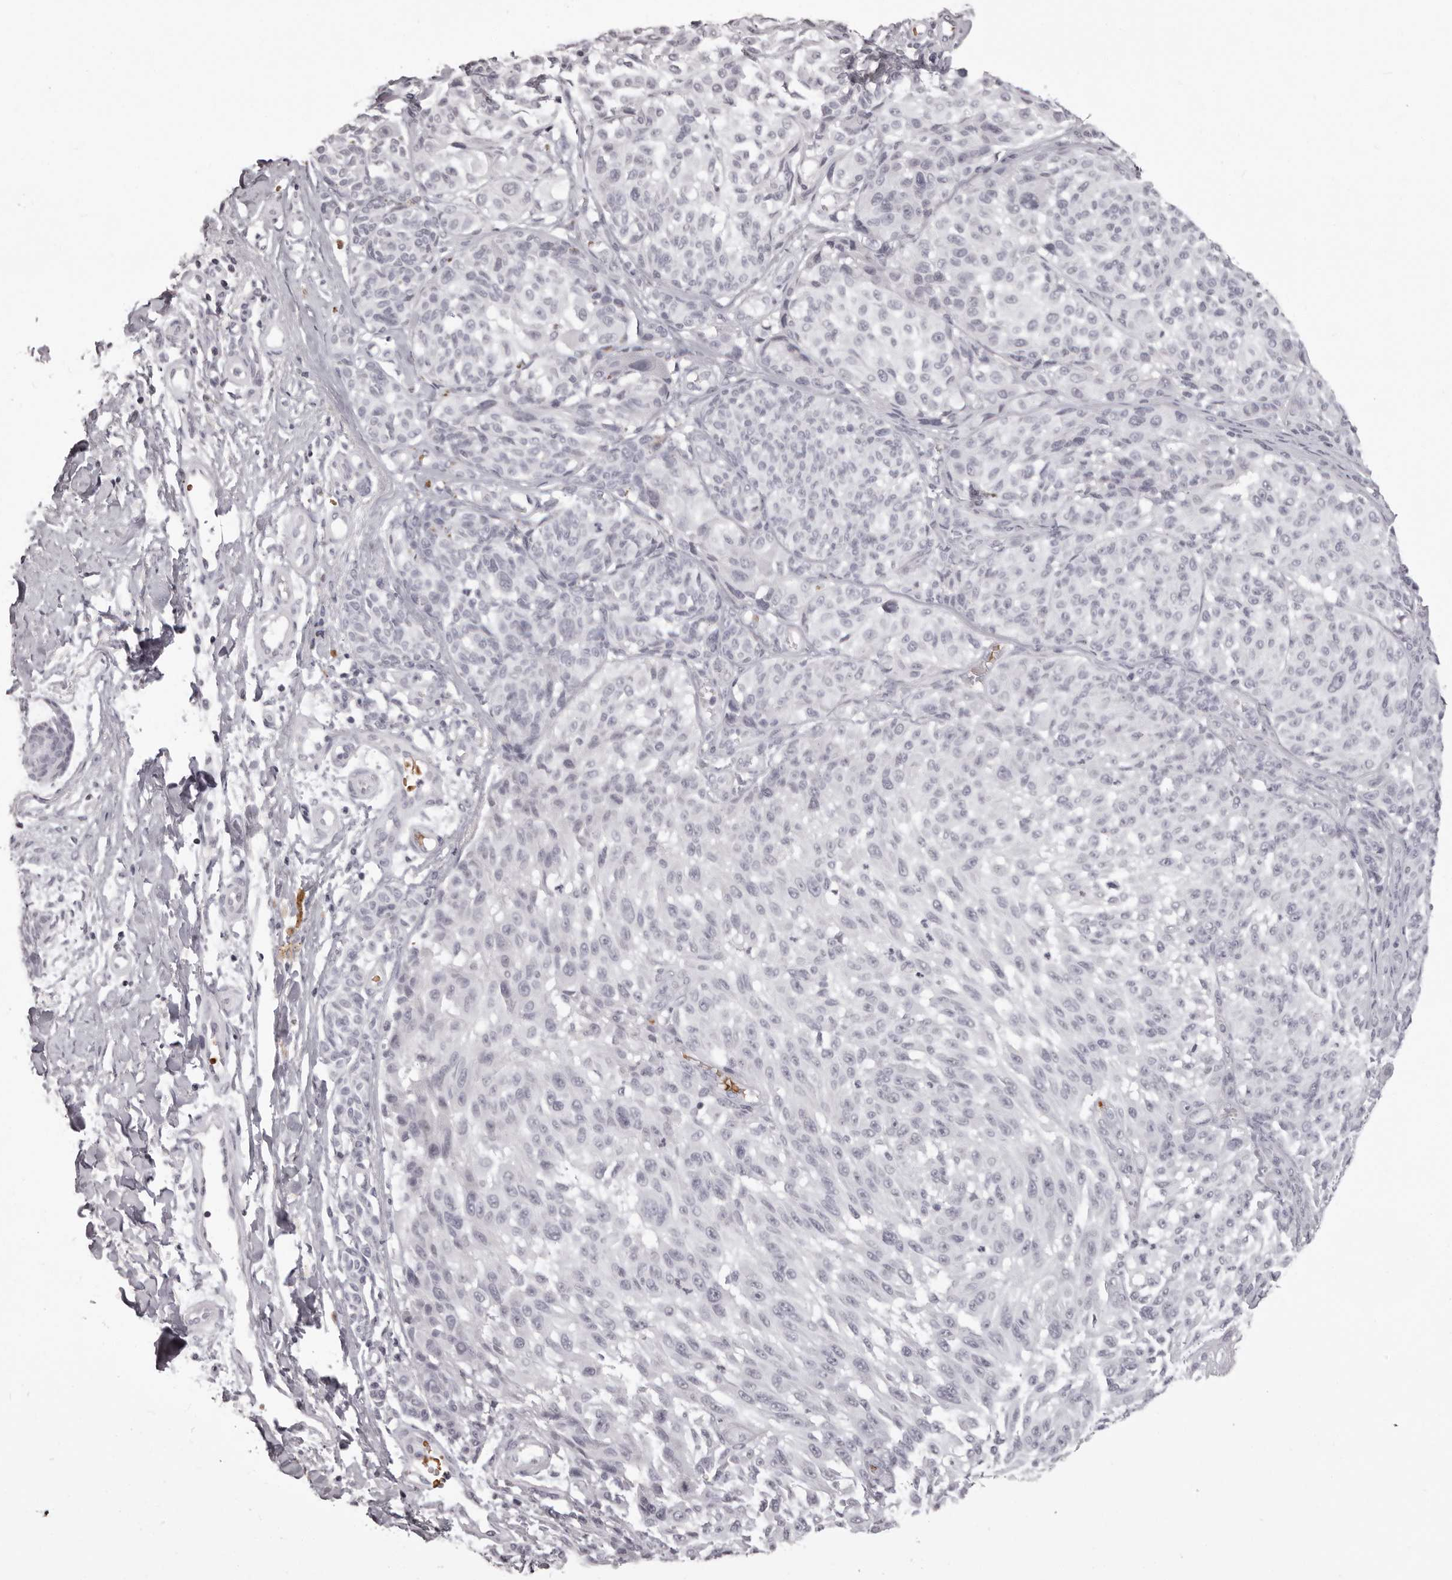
{"staining": {"intensity": "negative", "quantity": "none", "location": "none"}, "tissue": "melanoma", "cell_type": "Tumor cells", "image_type": "cancer", "snomed": [{"axis": "morphology", "description": "Malignant melanoma, NOS"}, {"axis": "topography", "description": "Skin"}], "caption": "Immunohistochemistry of malignant melanoma reveals no staining in tumor cells.", "gene": "C8orf74", "patient": {"sex": "male", "age": 83}}